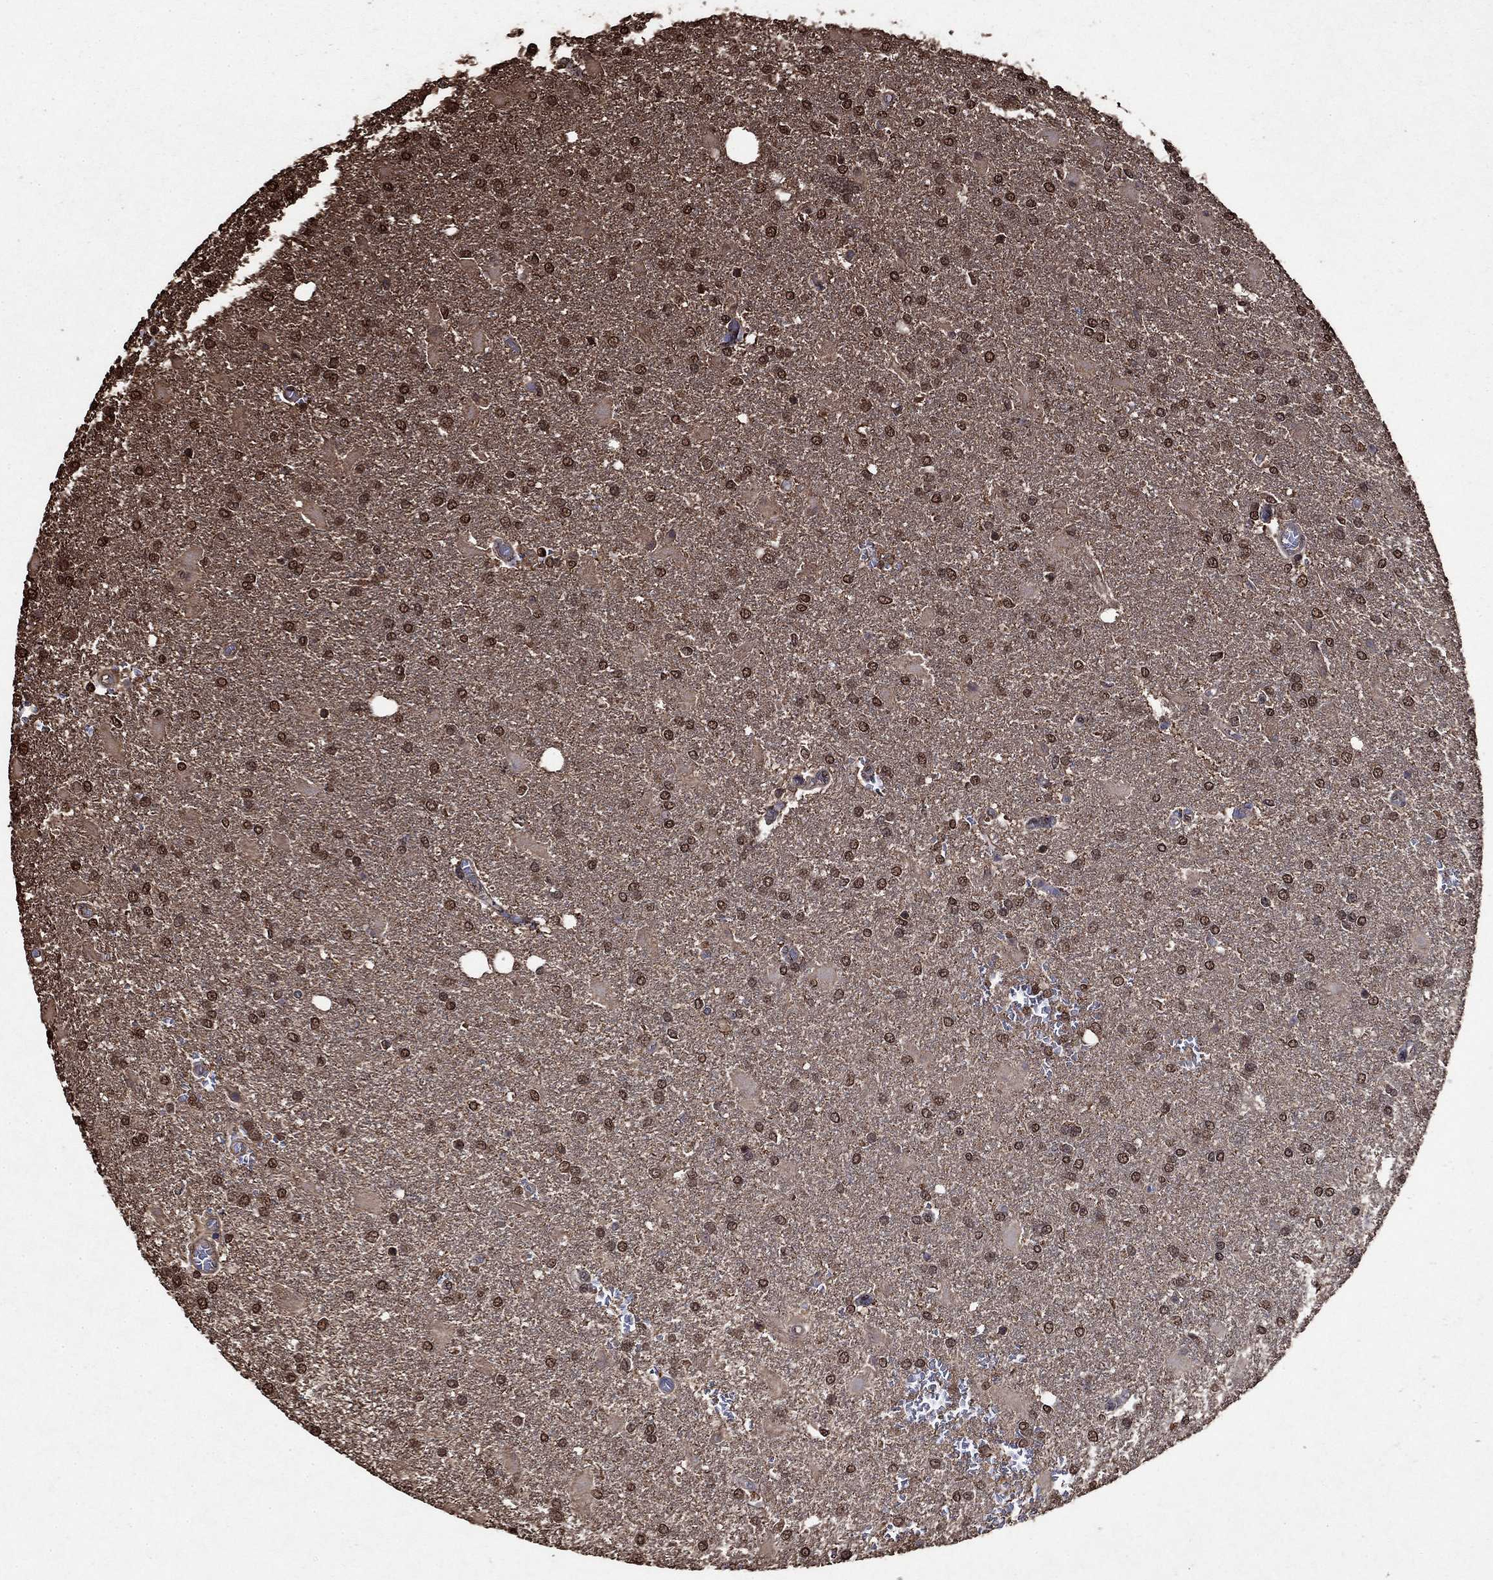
{"staining": {"intensity": "moderate", "quantity": "25%-75%", "location": "nuclear"}, "tissue": "glioma", "cell_type": "Tumor cells", "image_type": "cancer", "snomed": [{"axis": "morphology", "description": "Glioma, malignant, High grade"}, {"axis": "topography", "description": "Cerebral cortex"}], "caption": "A photomicrograph showing moderate nuclear expression in about 25%-75% of tumor cells in high-grade glioma (malignant), as visualized by brown immunohistochemical staining.", "gene": "GAPDH", "patient": {"sex": "male", "age": 79}}